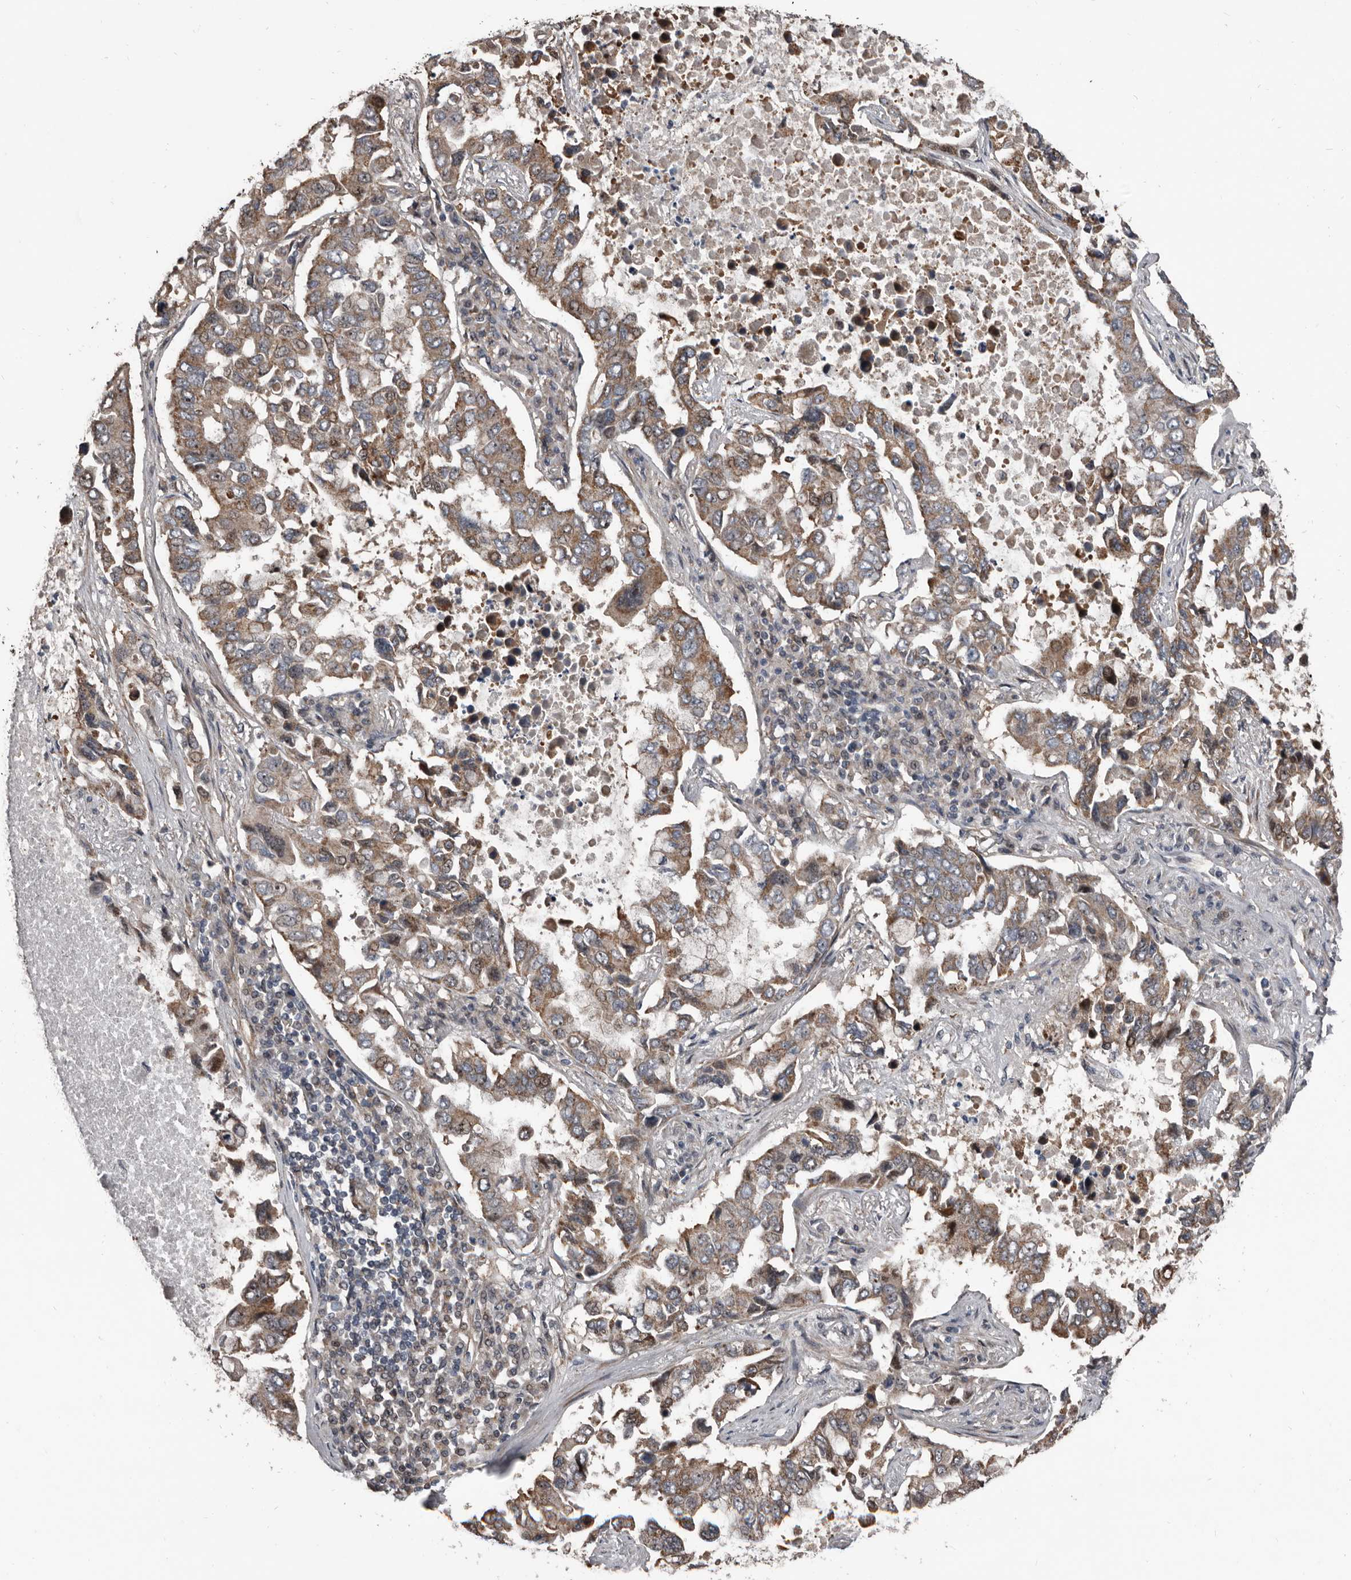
{"staining": {"intensity": "weak", "quantity": ">75%", "location": "cytoplasmic/membranous"}, "tissue": "lung cancer", "cell_type": "Tumor cells", "image_type": "cancer", "snomed": [{"axis": "morphology", "description": "Adenocarcinoma, NOS"}, {"axis": "topography", "description": "Lung"}], "caption": "Weak cytoplasmic/membranous positivity for a protein is identified in approximately >75% of tumor cells of lung cancer (adenocarcinoma) using immunohistochemistry (IHC).", "gene": "DHPS", "patient": {"sex": "male", "age": 64}}